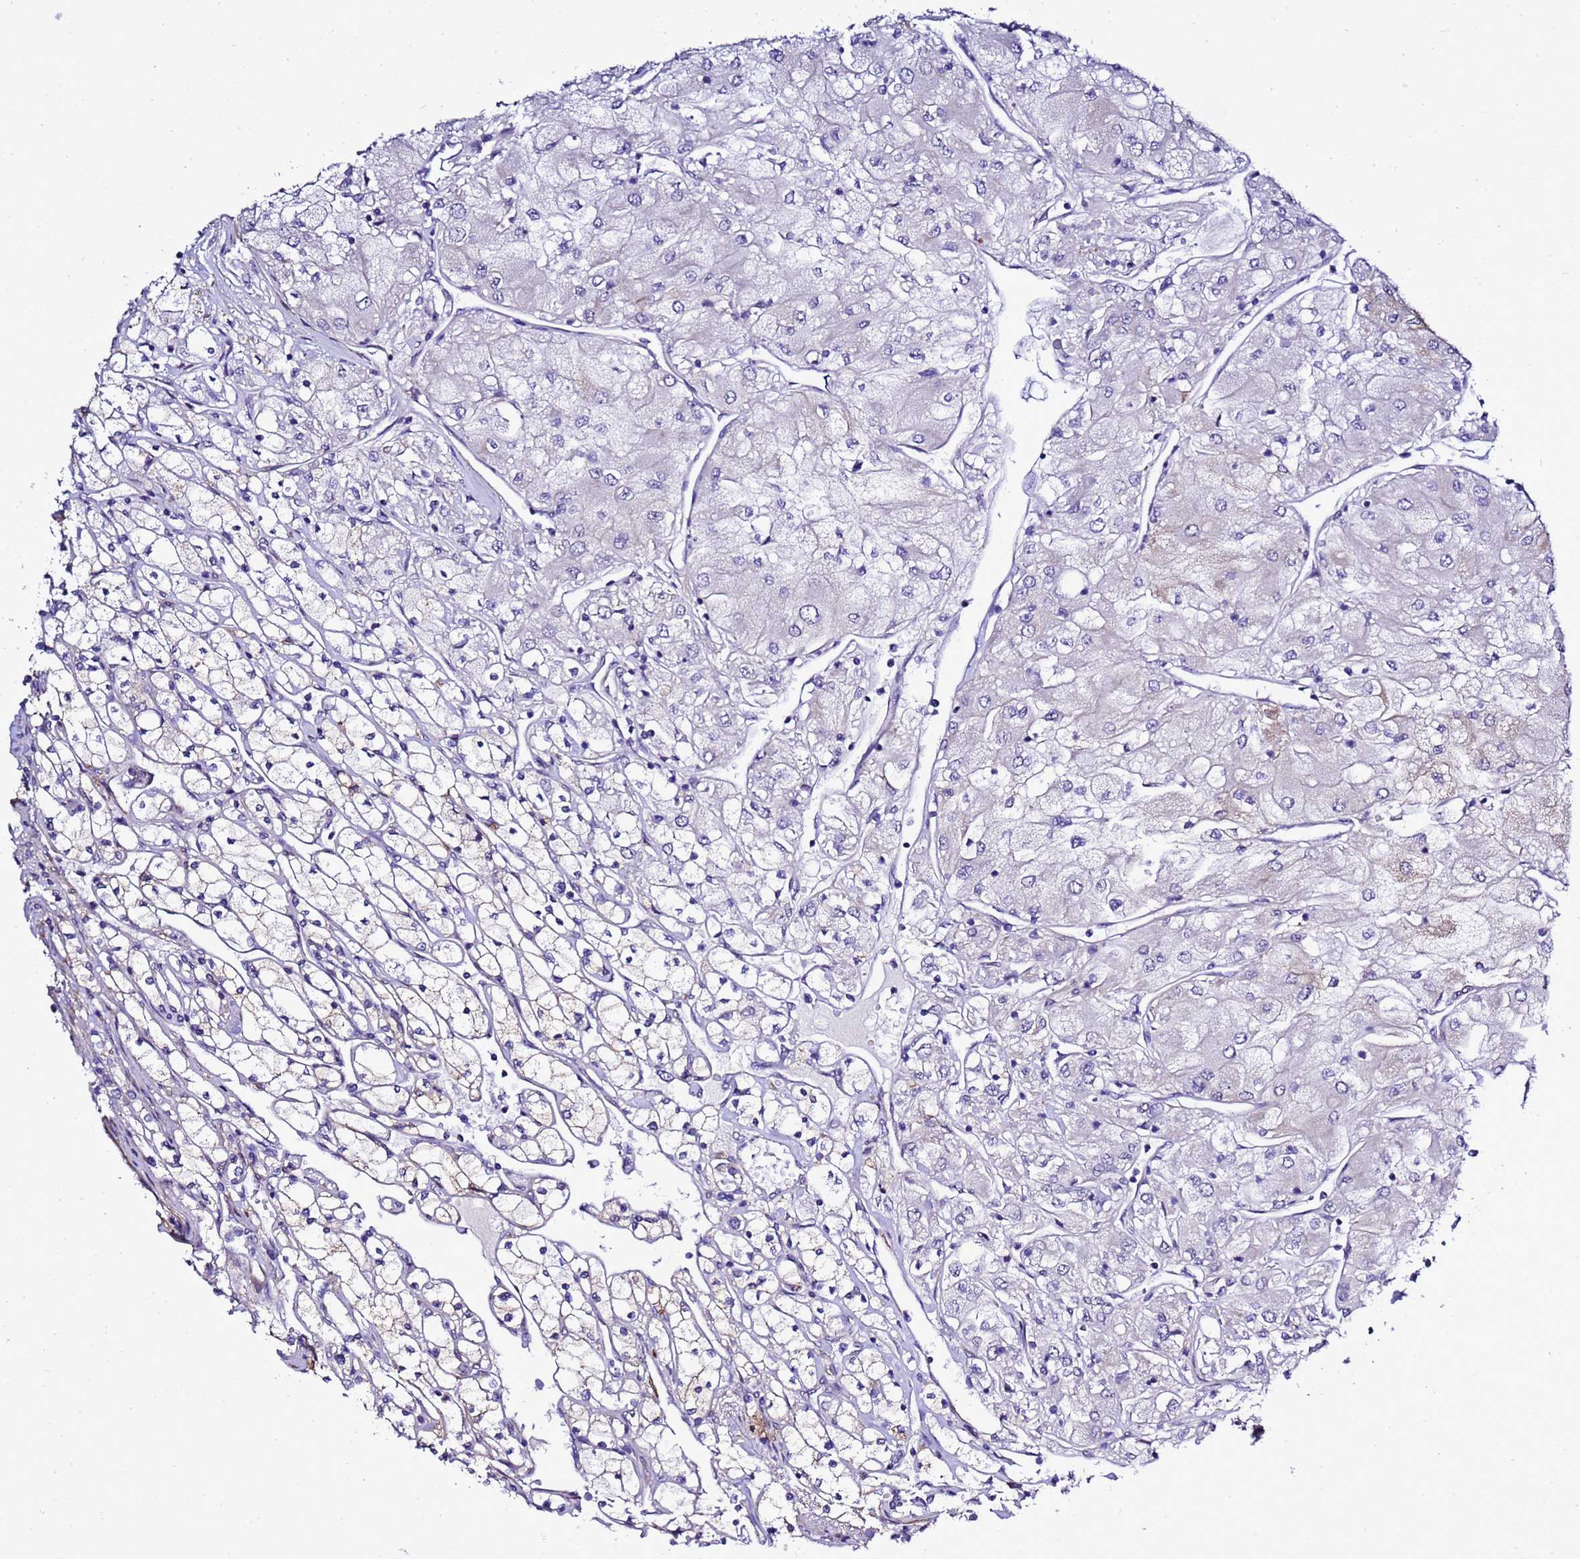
{"staining": {"intensity": "negative", "quantity": "none", "location": "none"}, "tissue": "renal cancer", "cell_type": "Tumor cells", "image_type": "cancer", "snomed": [{"axis": "morphology", "description": "Adenocarcinoma, NOS"}, {"axis": "topography", "description": "Kidney"}], "caption": "Renal cancer was stained to show a protein in brown. There is no significant staining in tumor cells.", "gene": "GZF1", "patient": {"sex": "male", "age": 80}}